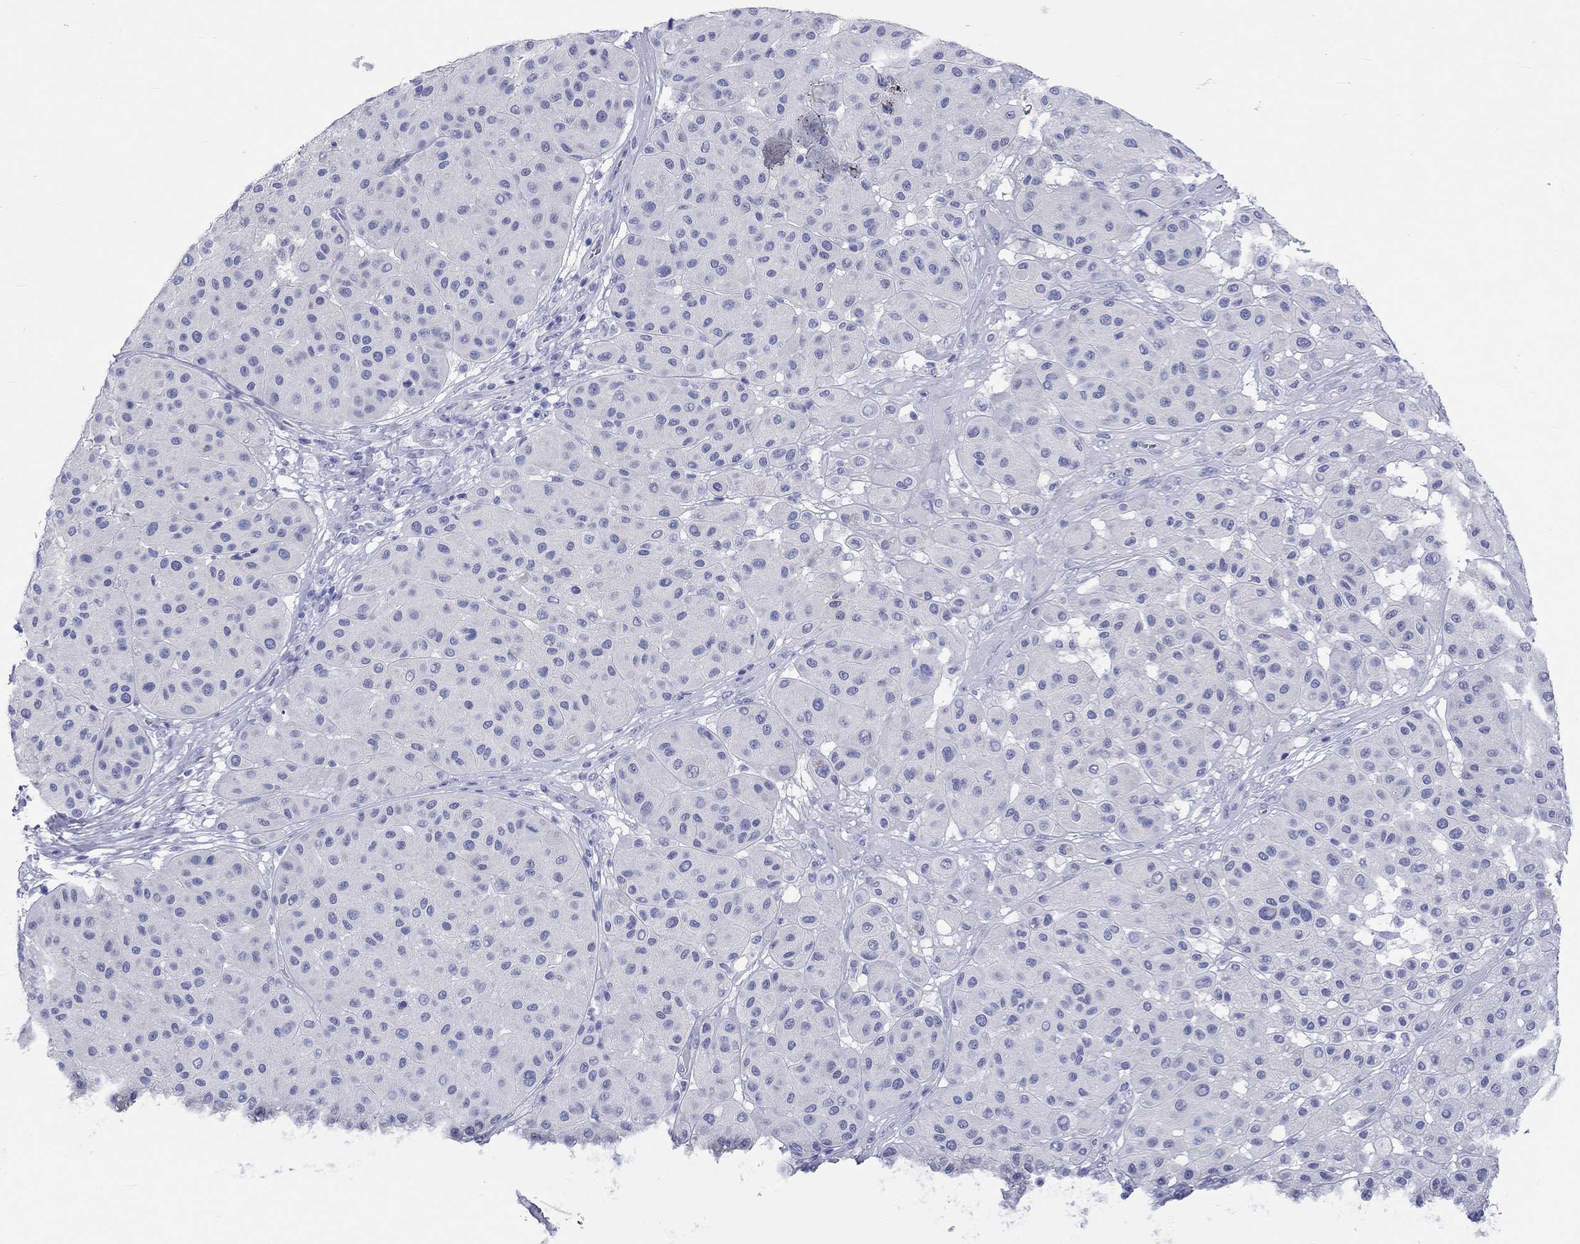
{"staining": {"intensity": "negative", "quantity": "none", "location": "none"}, "tissue": "melanoma", "cell_type": "Tumor cells", "image_type": "cancer", "snomed": [{"axis": "morphology", "description": "Malignant melanoma, Metastatic site"}, {"axis": "topography", "description": "Smooth muscle"}], "caption": "This is a image of immunohistochemistry (IHC) staining of malignant melanoma (metastatic site), which shows no staining in tumor cells. (DAB immunohistochemistry, high magnification).", "gene": "SPATA9", "patient": {"sex": "male", "age": 41}}